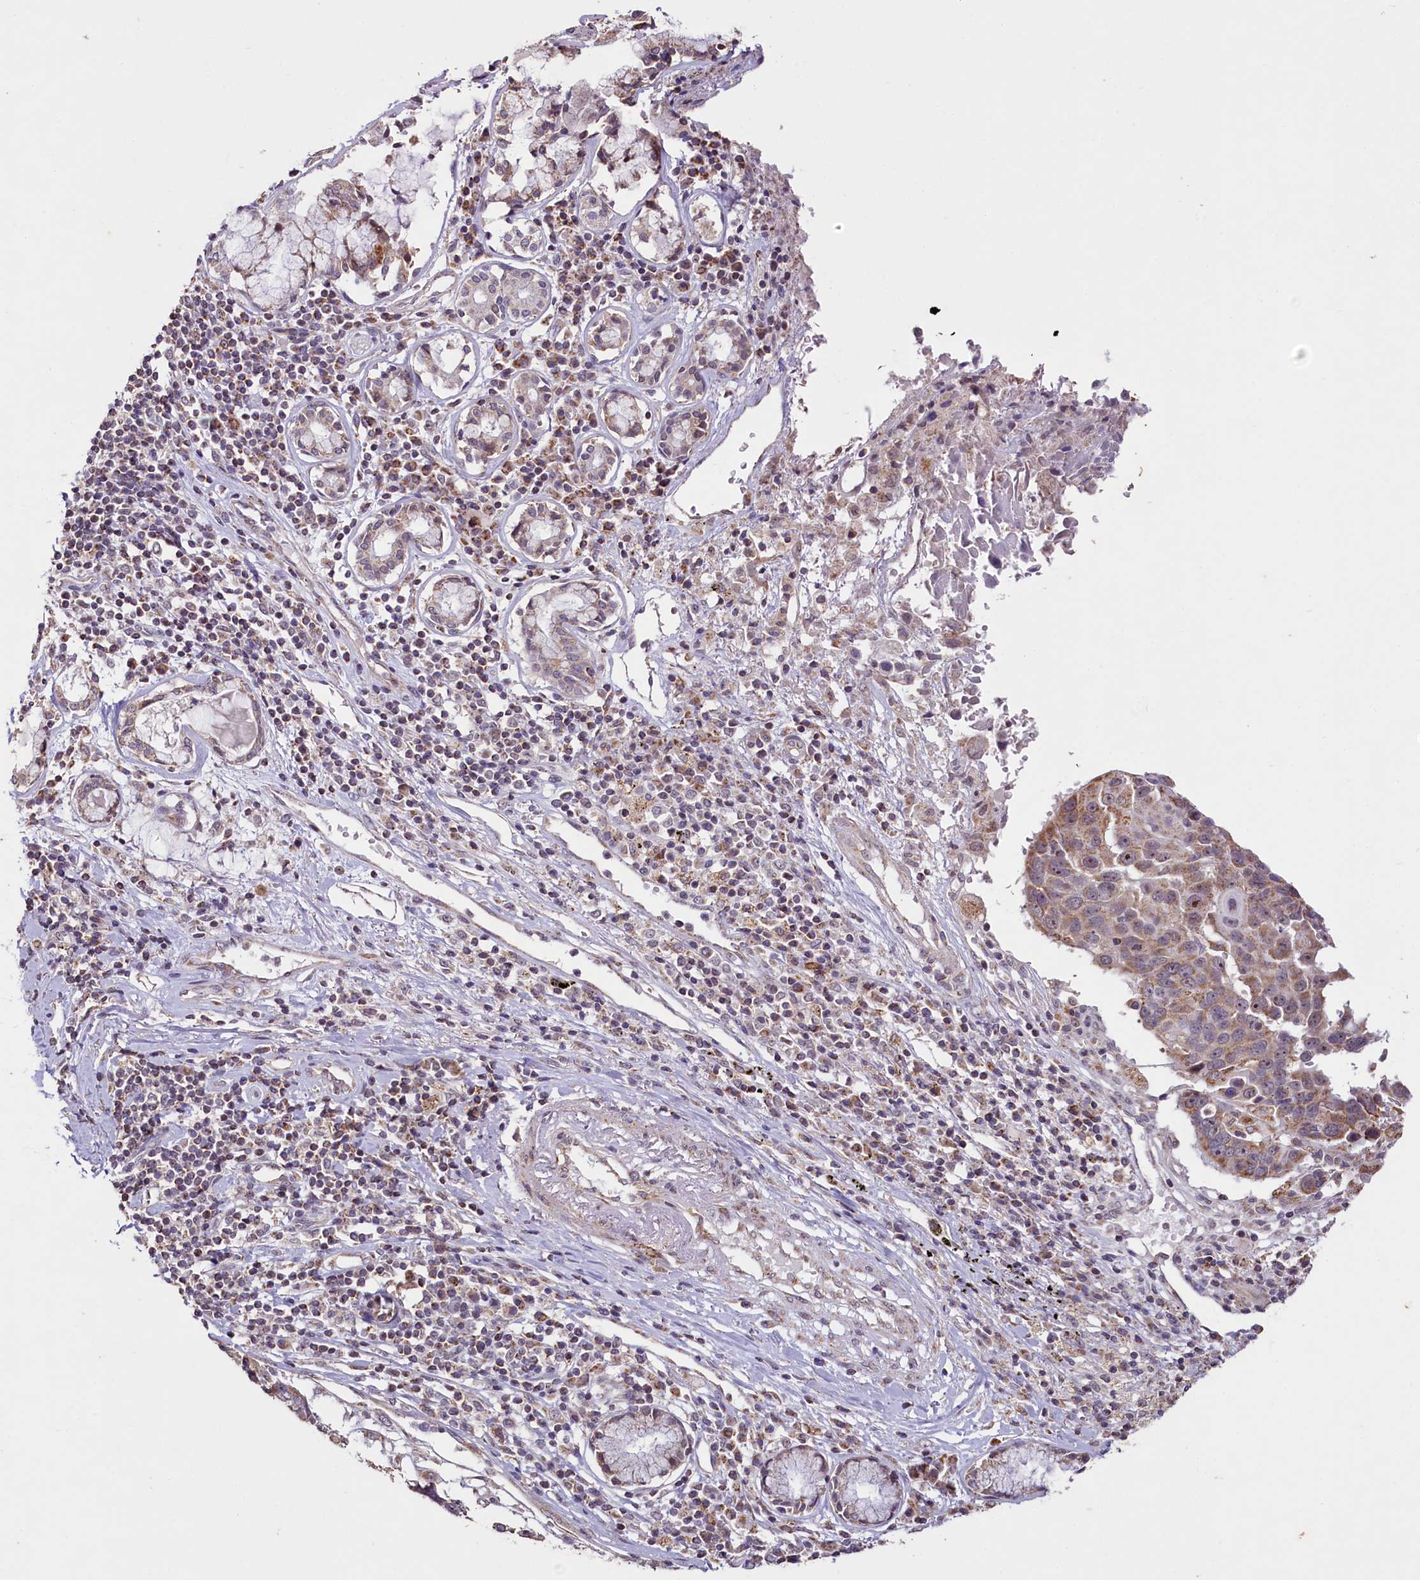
{"staining": {"intensity": "weak", "quantity": ">75%", "location": "cytoplasmic/membranous"}, "tissue": "lung cancer", "cell_type": "Tumor cells", "image_type": "cancer", "snomed": [{"axis": "morphology", "description": "Squamous cell carcinoma, NOS"}, {"axis": "topography", "description": "Lung"}], "caption": "Protein expression analysis of squamous cell carcinoma (lung) displays weak cytoplasmic/membranous staining in approximately >75% of tumor cells.", "gene": "PDE6D", "patient": {"sex": "male", "age": 66}}